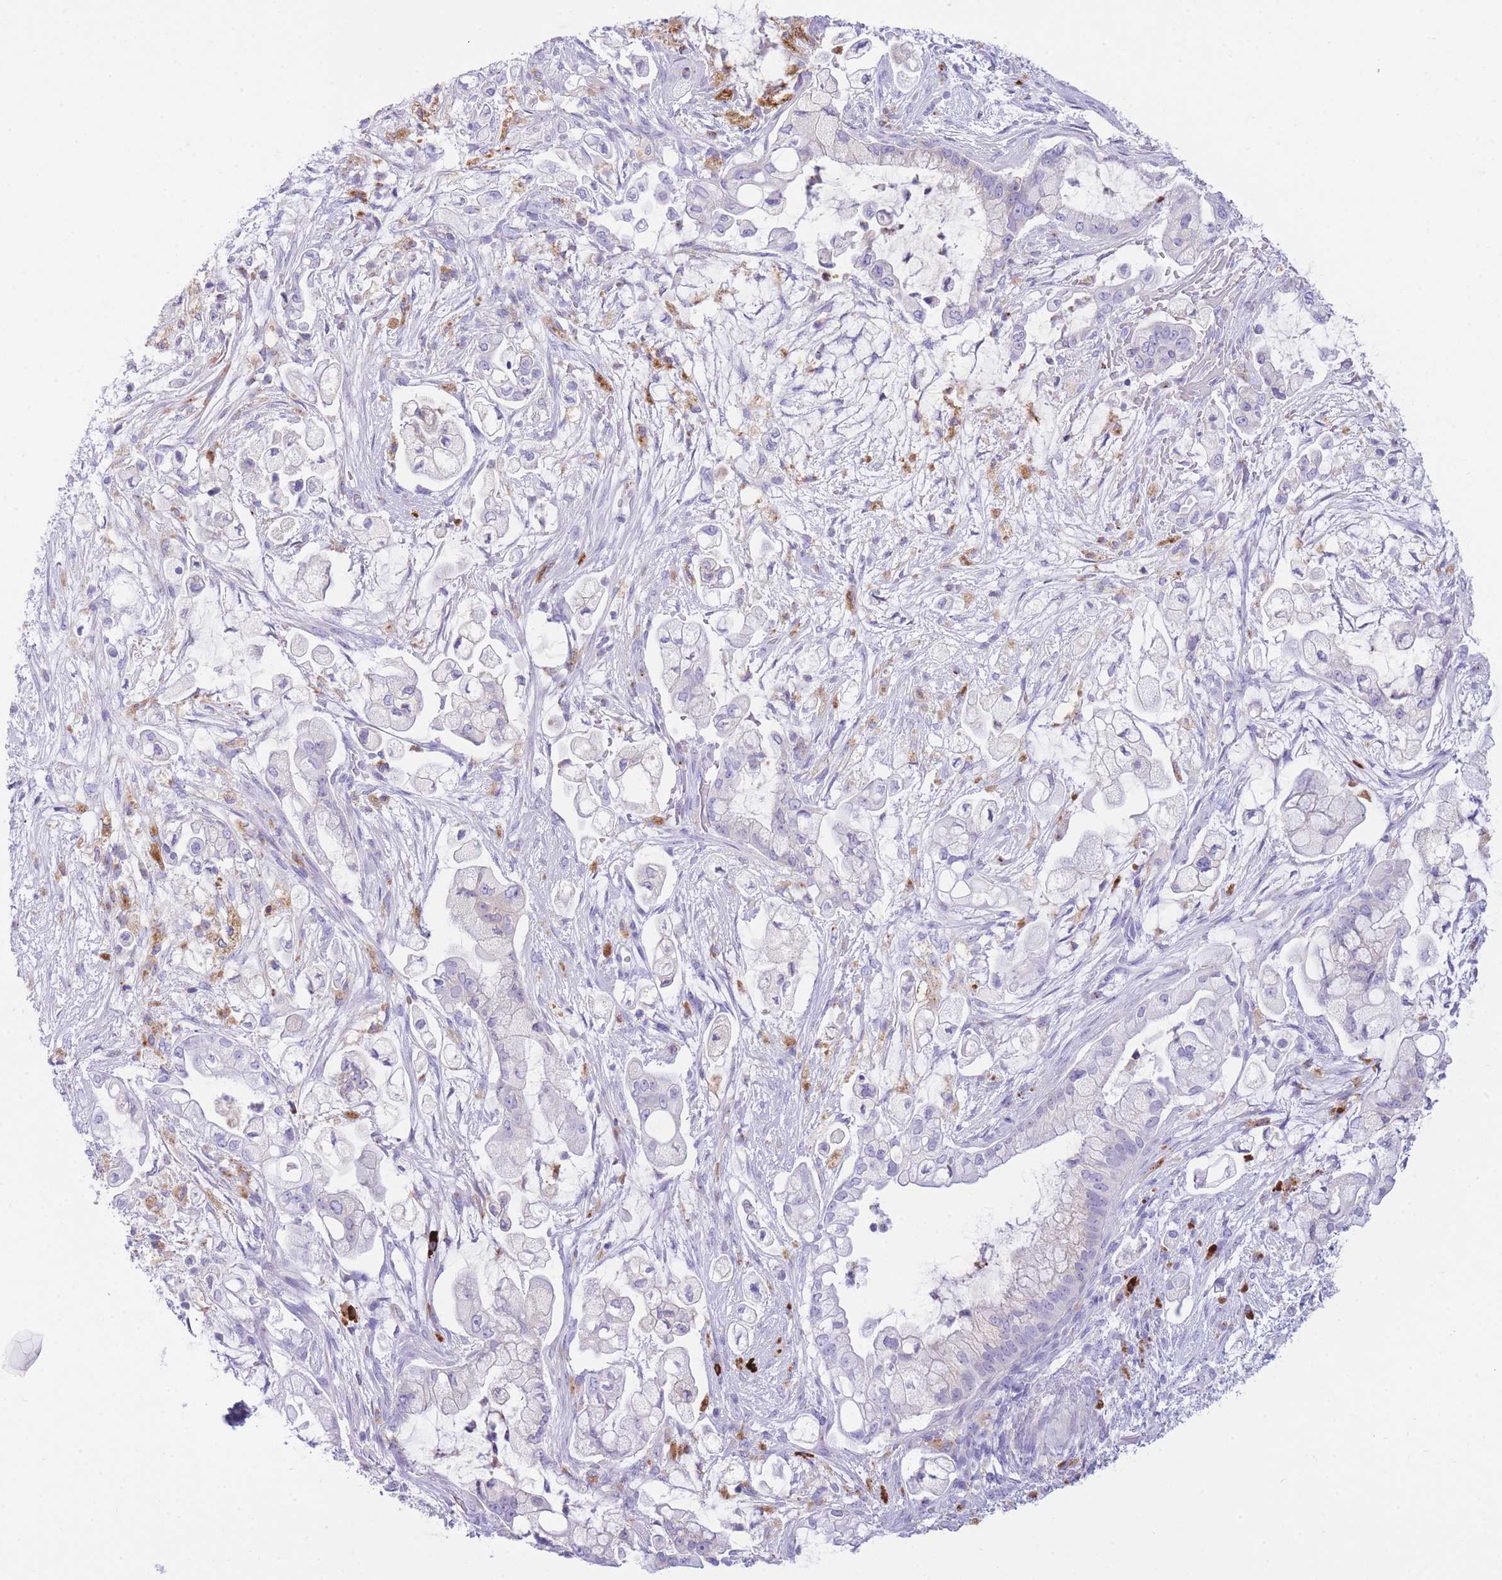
{"staining": {"intensity": "negative", "quantity": "none", "location": "none"}, "tissue": "pancreatic cancer", "cell_type": "Tumor cells", "image_type": "cancer", "snomed": [{"axis": "morphology", "description": "Adenocarcinoma, NOS"}, {"axis": "topography", "description": "Pancreas"}], "caption": "A high-resolution image shows immunohistochemistry staining of adenocarcinoma (pancreatic), which reveals no significant positivity in tumor cells.", "gene": "PLBD1", "patient": {"sex": "female", "age": 69}}